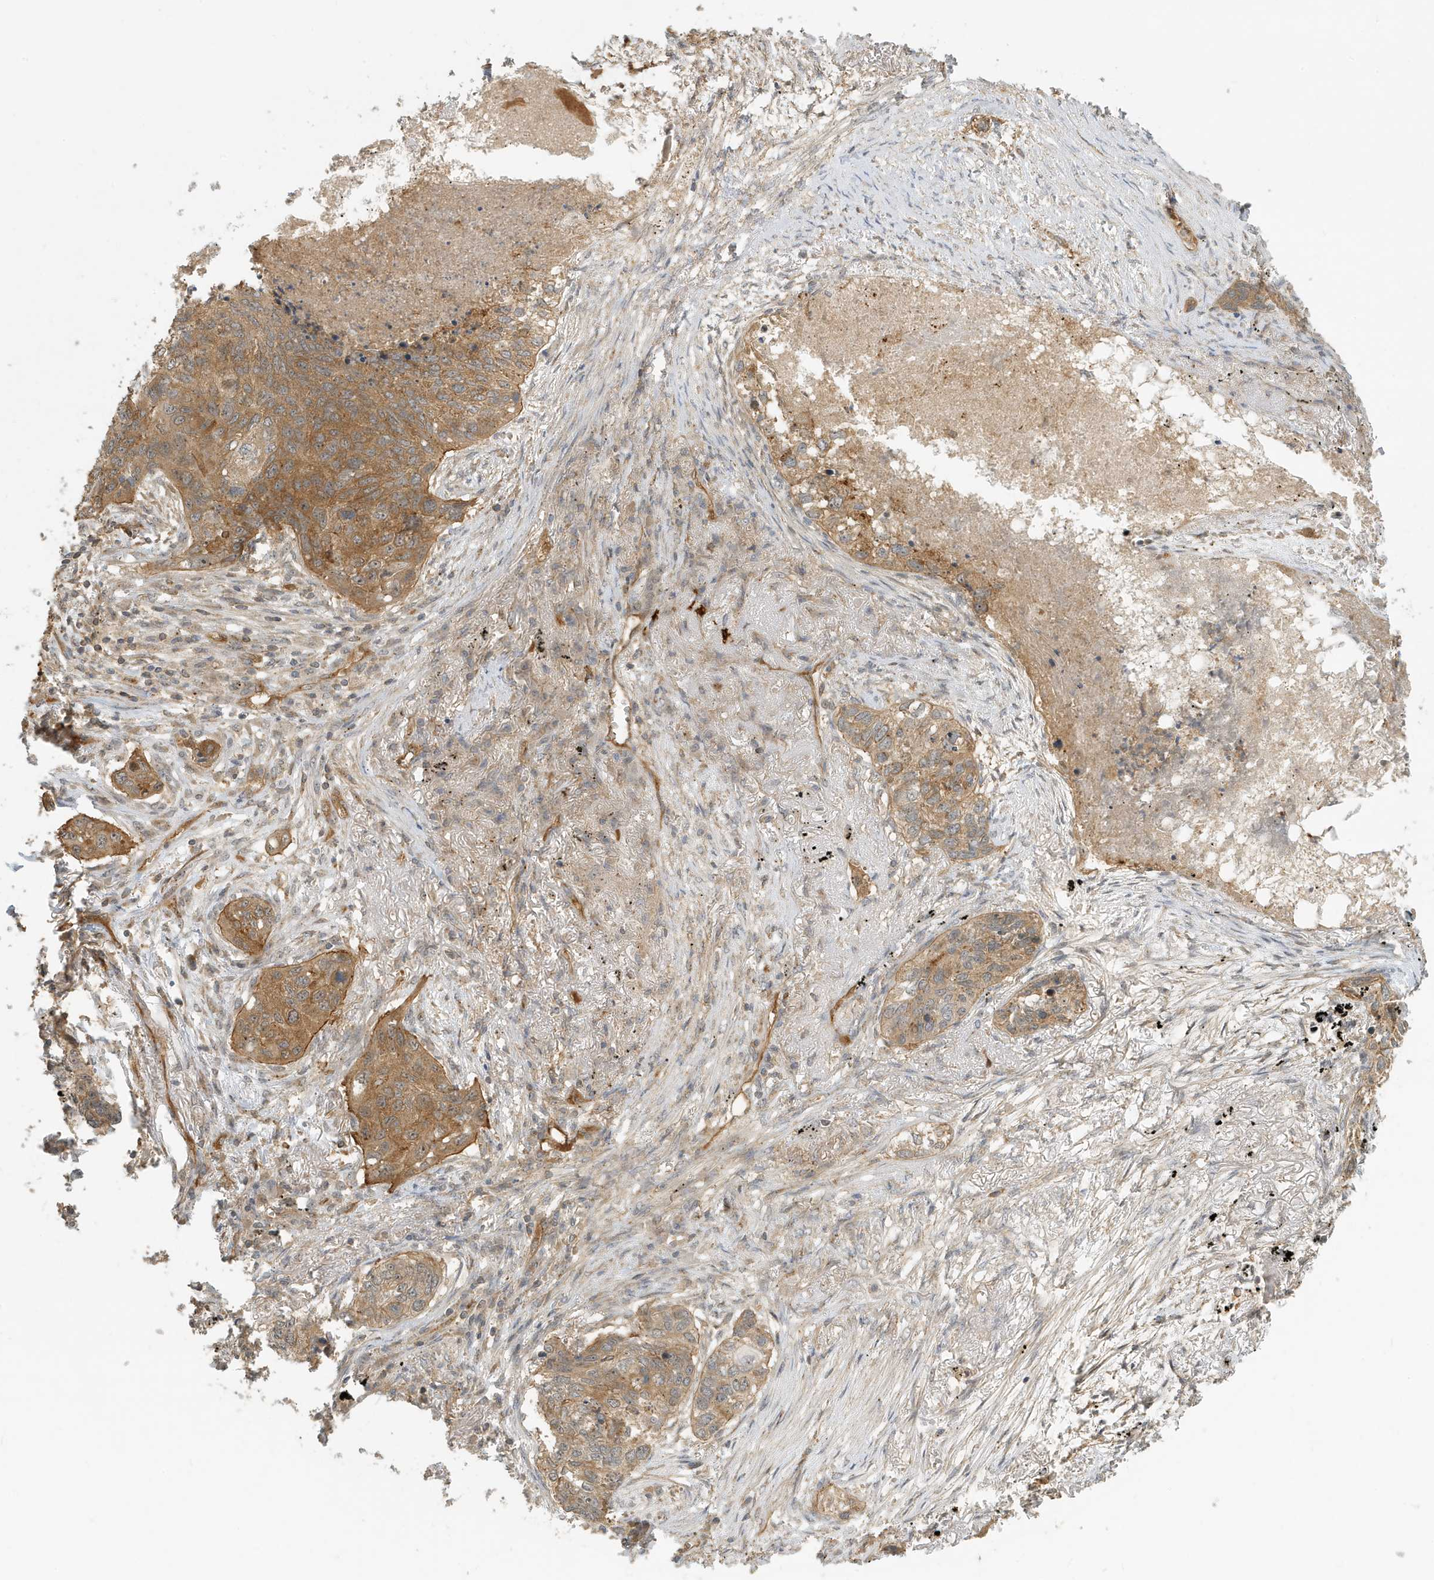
{"staining": {"intensity": "moderate", "quantity": ">75%", "location": "cytoplasmic/membranous"}, "tissue": "lung cancer", "cell_type": "Tumor cells", "image_type": "cancer", "snomed": [{"axis": "morphology", "description": "Squamous cell carcinoma, NOS"}, {"axis": "topography", "description": "Lung"}], "caption": "Immunohistochemical staining of lung squamous cell carcinoma exhibits medium levels of moderate cytoplasmic/membranous protein positivity in approximately >75% of tumor cells. The protein is stained brown, and the nuclei are stained in blue (DAB (3,3'-diaminobenzidine) IHC with brightfield microscopy, high magnification).", "gene": "FYCO1", "patient": {"sex": "female", "age": 63}}